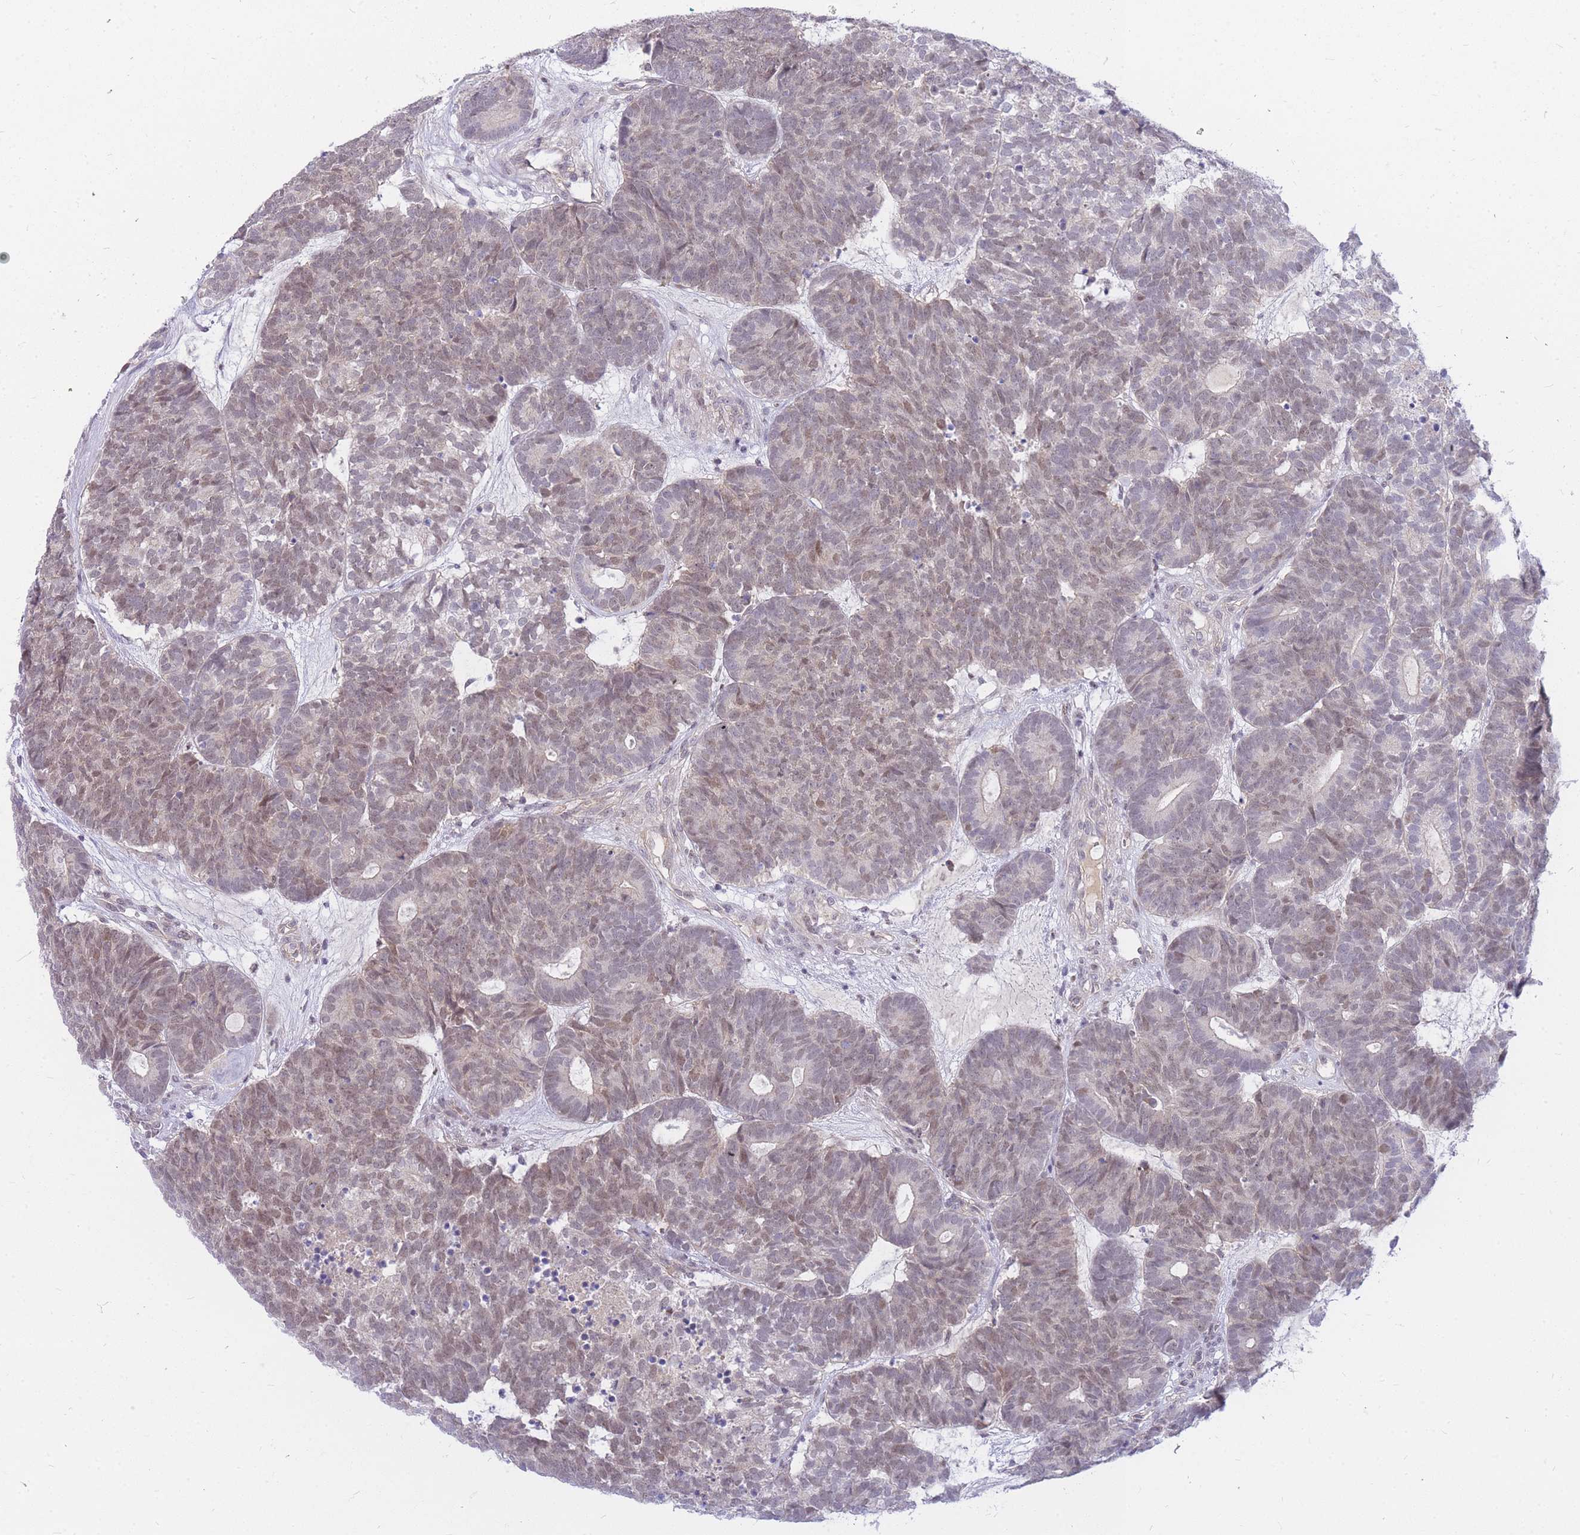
{"staining": {"intensity": "weak", "quantity": ">75%", "location": "nuclear"}, "tissue": "head and neck cancer", "cell_type": "Tumor cells", "image_type": "cancer", "snomed": [{"axis": "morphology", "description": "Adenocarcinoma, NOS"}, {"axis": "topography", "description": "Head-Neck"}], "caption": "An immunohistochemistry (IHC) histopathology image of neoplastic tissue is shown. Protein staining in brown shows weak nuclear positivity in adenocarcinoma (head and neck) within tumor cells. Nuclei are stained in blue.", "gene": "TLE2", "patient": {"sex": "female", "age": 81}}